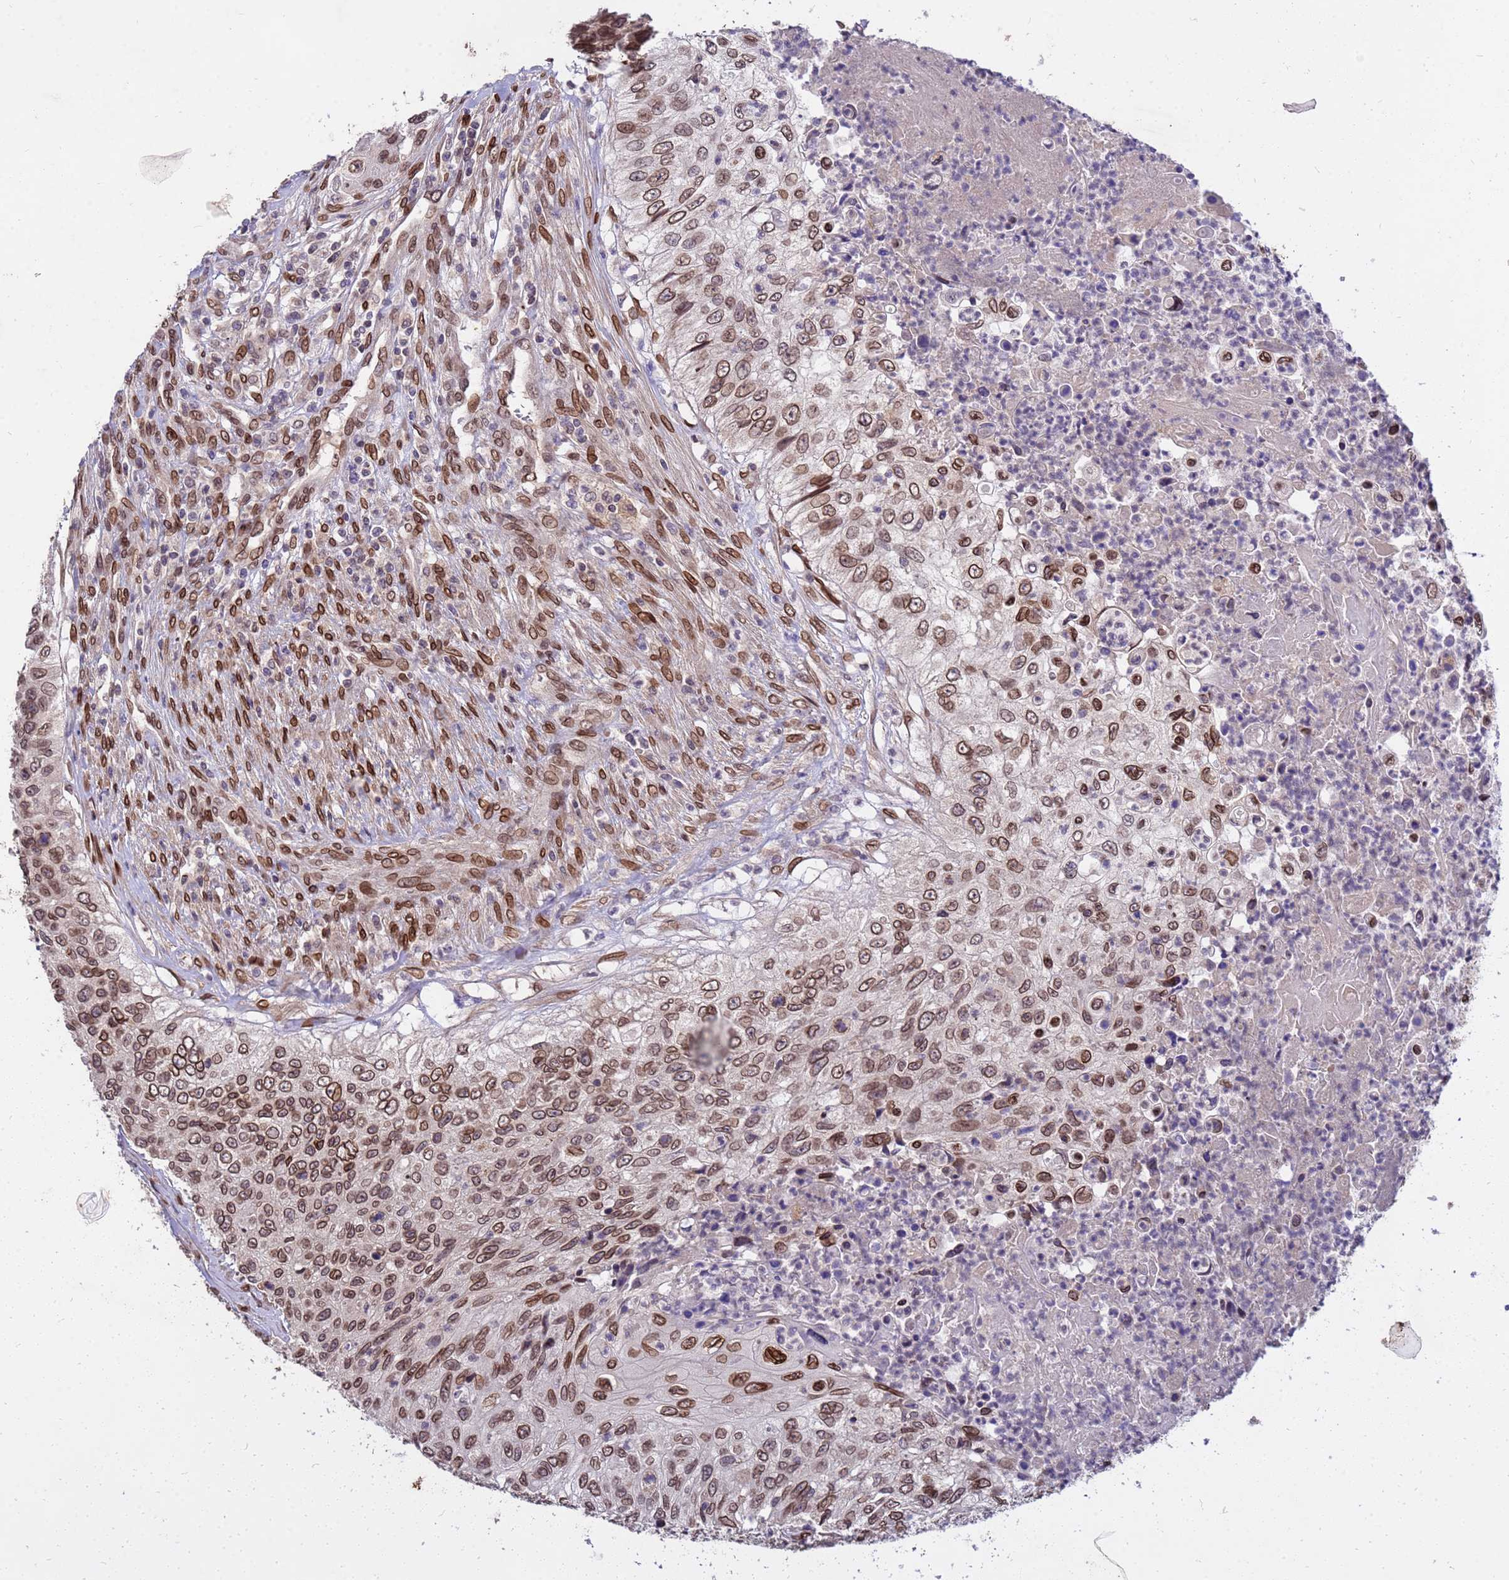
{"staining": {"intensity": "moderate", "quantity": ">75%", "location": "cytoplasmic/membranous,nuclear"}, "tissue": "urothelial cancer", "cell_type": "Tumor cells", "image_type": "cancer", "snomed": [{"axis": "morphology", "description": "Urothelial carcinoma, High grade"}, {"axis": "topography", "description": "Urinary bladder"}], "caption": "Approximately >75% of tumor cells in urothelial carcinoma (high-grade) reveal moderate cytoplasmic/membranous and nuclear protein staining as visualized by brown immunohistochemical staining.", "gene": "GPR135", "patient": {"sex": "female", "age": 60}}